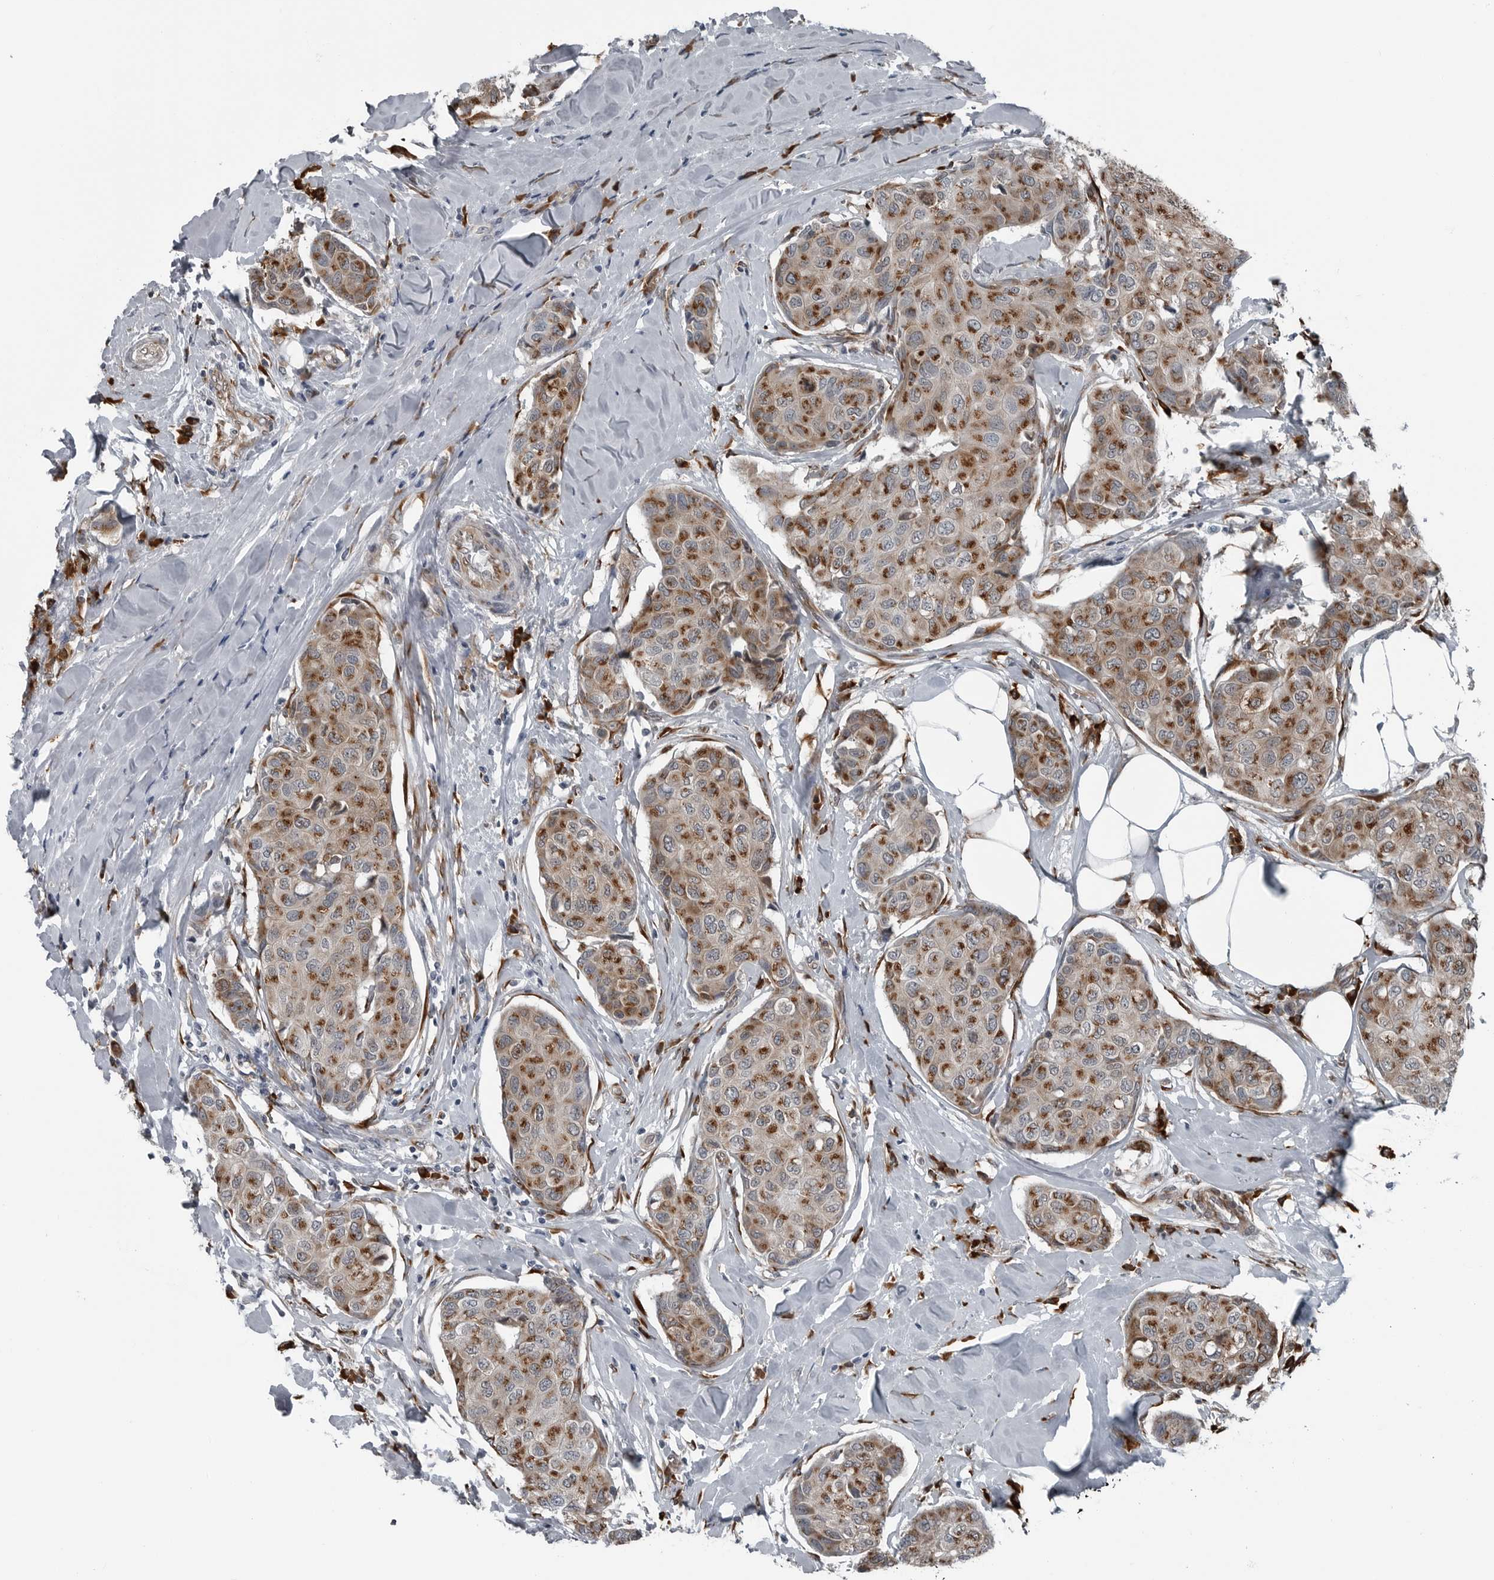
{"staining": {"intensity": "moderate", "quantity": ">75%", "location": "cytoplasmic/membranous"}, "tissue": "breast cancer", "cell_type": "Tumor cells", "image_type": "cancer", "snomed": [{"axis": "morphology", "description": "Duct carcinoma"}, {"axis": "topography", "description": "Breast"}], "caption": "There is medium levels of moderate cytoplasmic/membranous staining in tumor cells of breast cancer (intraductal carcinoma), as demonstrated by immunohistochemical staining (brown color).", "gene": "CEP85", "patient": {"sex": "female", "age": 80}}